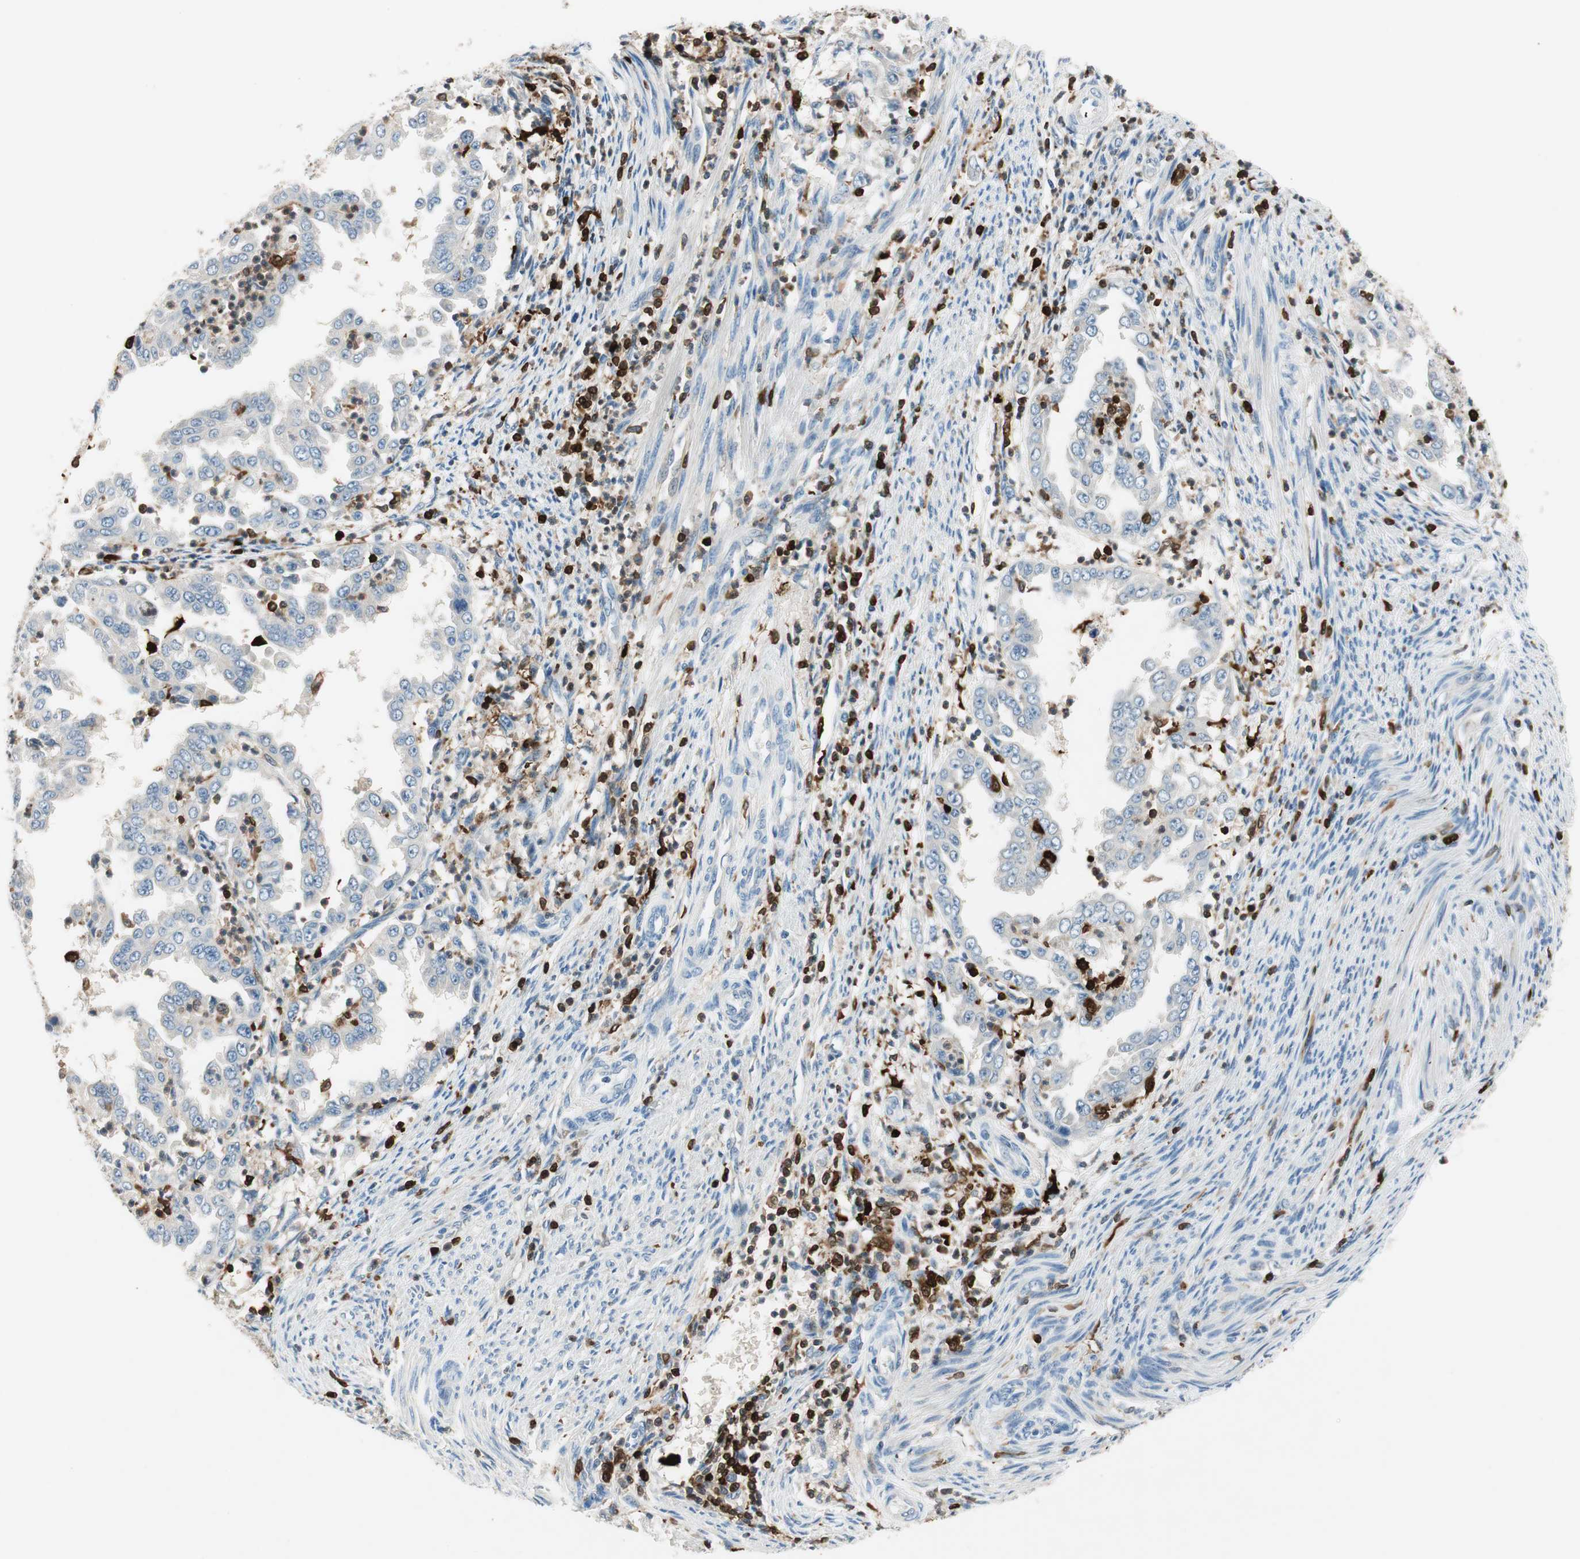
{"staining": {"intensity": "negative", "quantity": "none", "location": "none"}, "tissue": "endometrial cancer", "cell_type": "Tumor cells", "image_type": "cancer", "snomed": [{"axis": "morphology", "description": "Adenocarcinoma, NOS"}, {"axis": "topography", "description": "Endometrium"}], "caption": "Endometrial cancer stained for a protein using IHC demonstrates no positivity tumor cells.", "gene": "COTL1", "patient": {"sex": "female", "age": 85}}